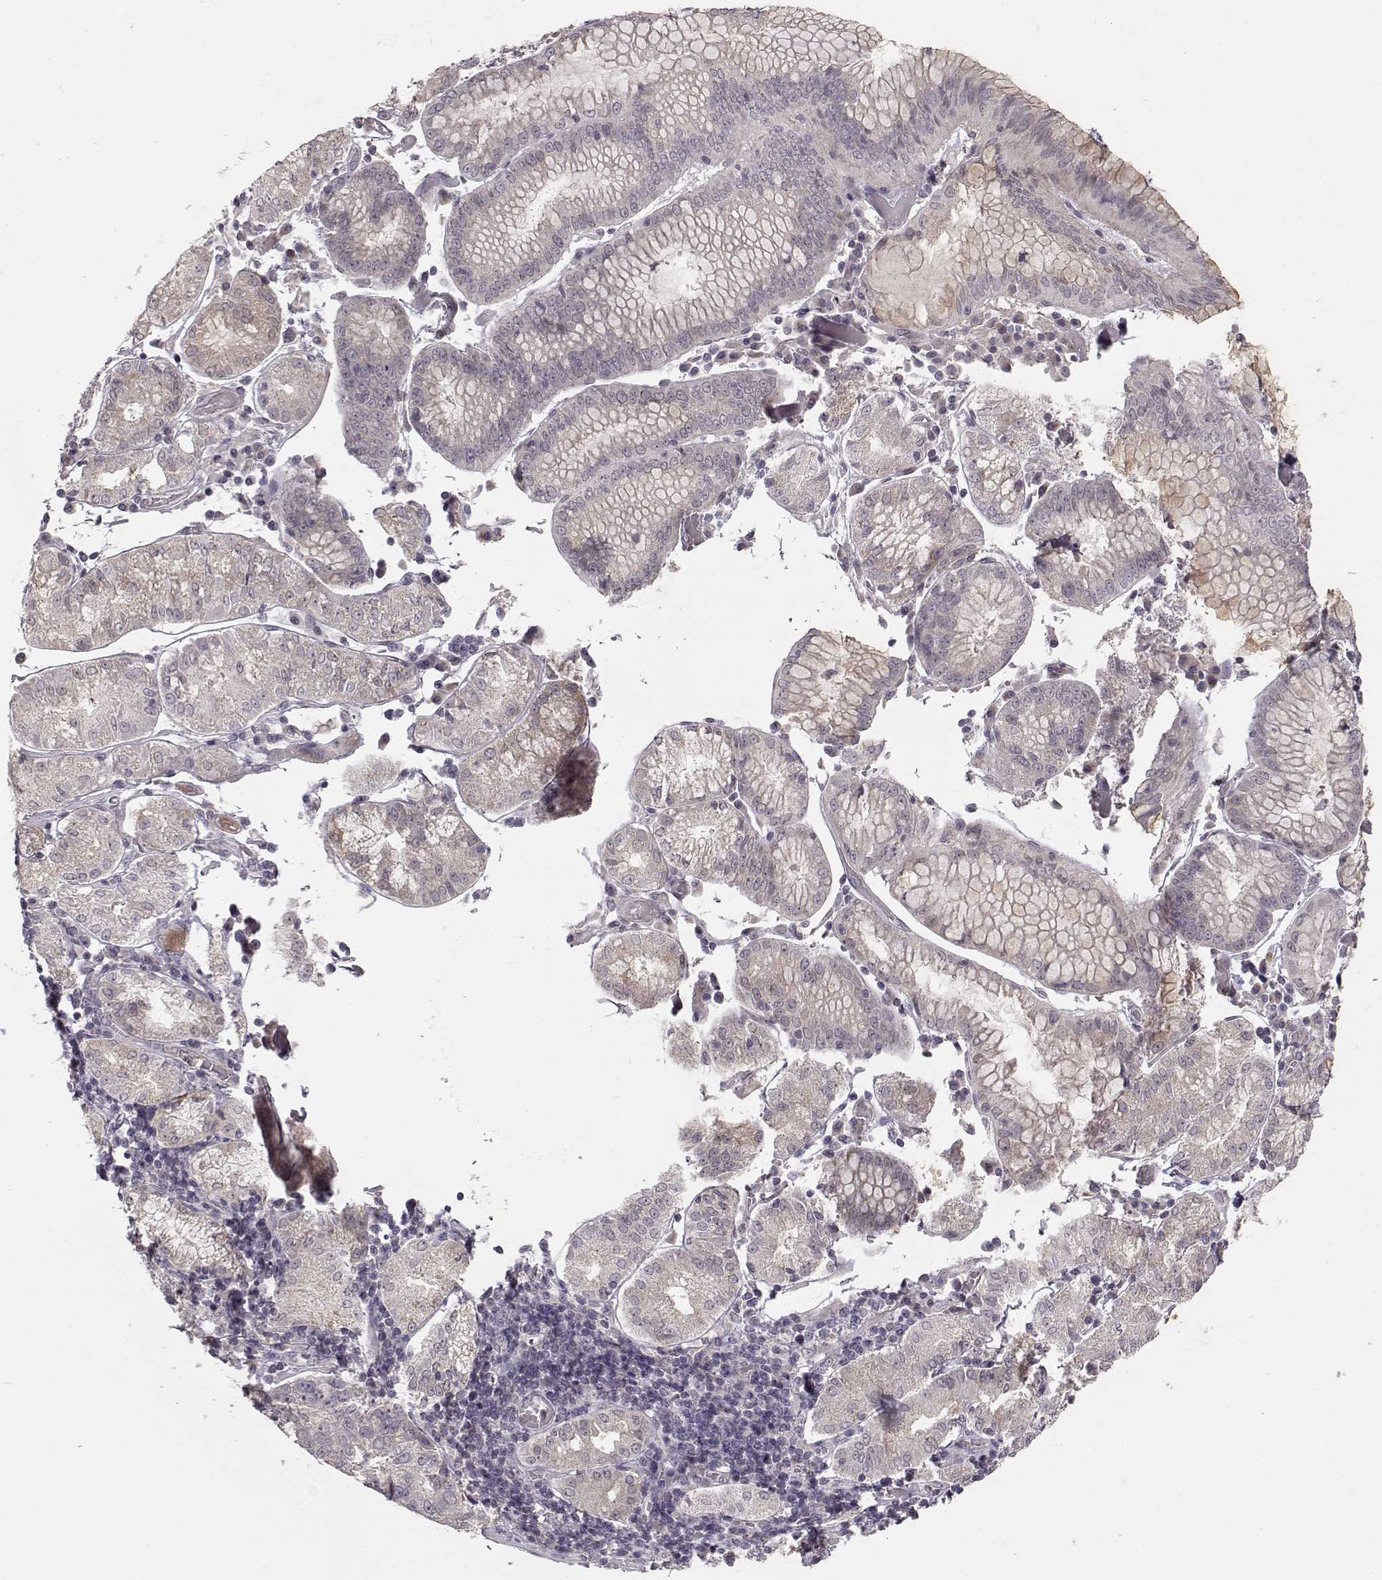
{"staining": {"intensity": "negative", "quantity": "none", "location": "none"}, "tissue": "stomach cancer", "cell_type": "Tumor cells", "image_type": "cancer", "snomed": [{"axis": "morphology", "description": "Adenocarcinoma, NOS"}, {"axis": "topography", "description": "Stomach"}], "caption": "DAB immunohistochemical staining of stomach adenocarcinoma demonstrates no significant positivity in tumor cells.", "gene": "PNMT", "patient": {"sex": "male", "age": 93}}